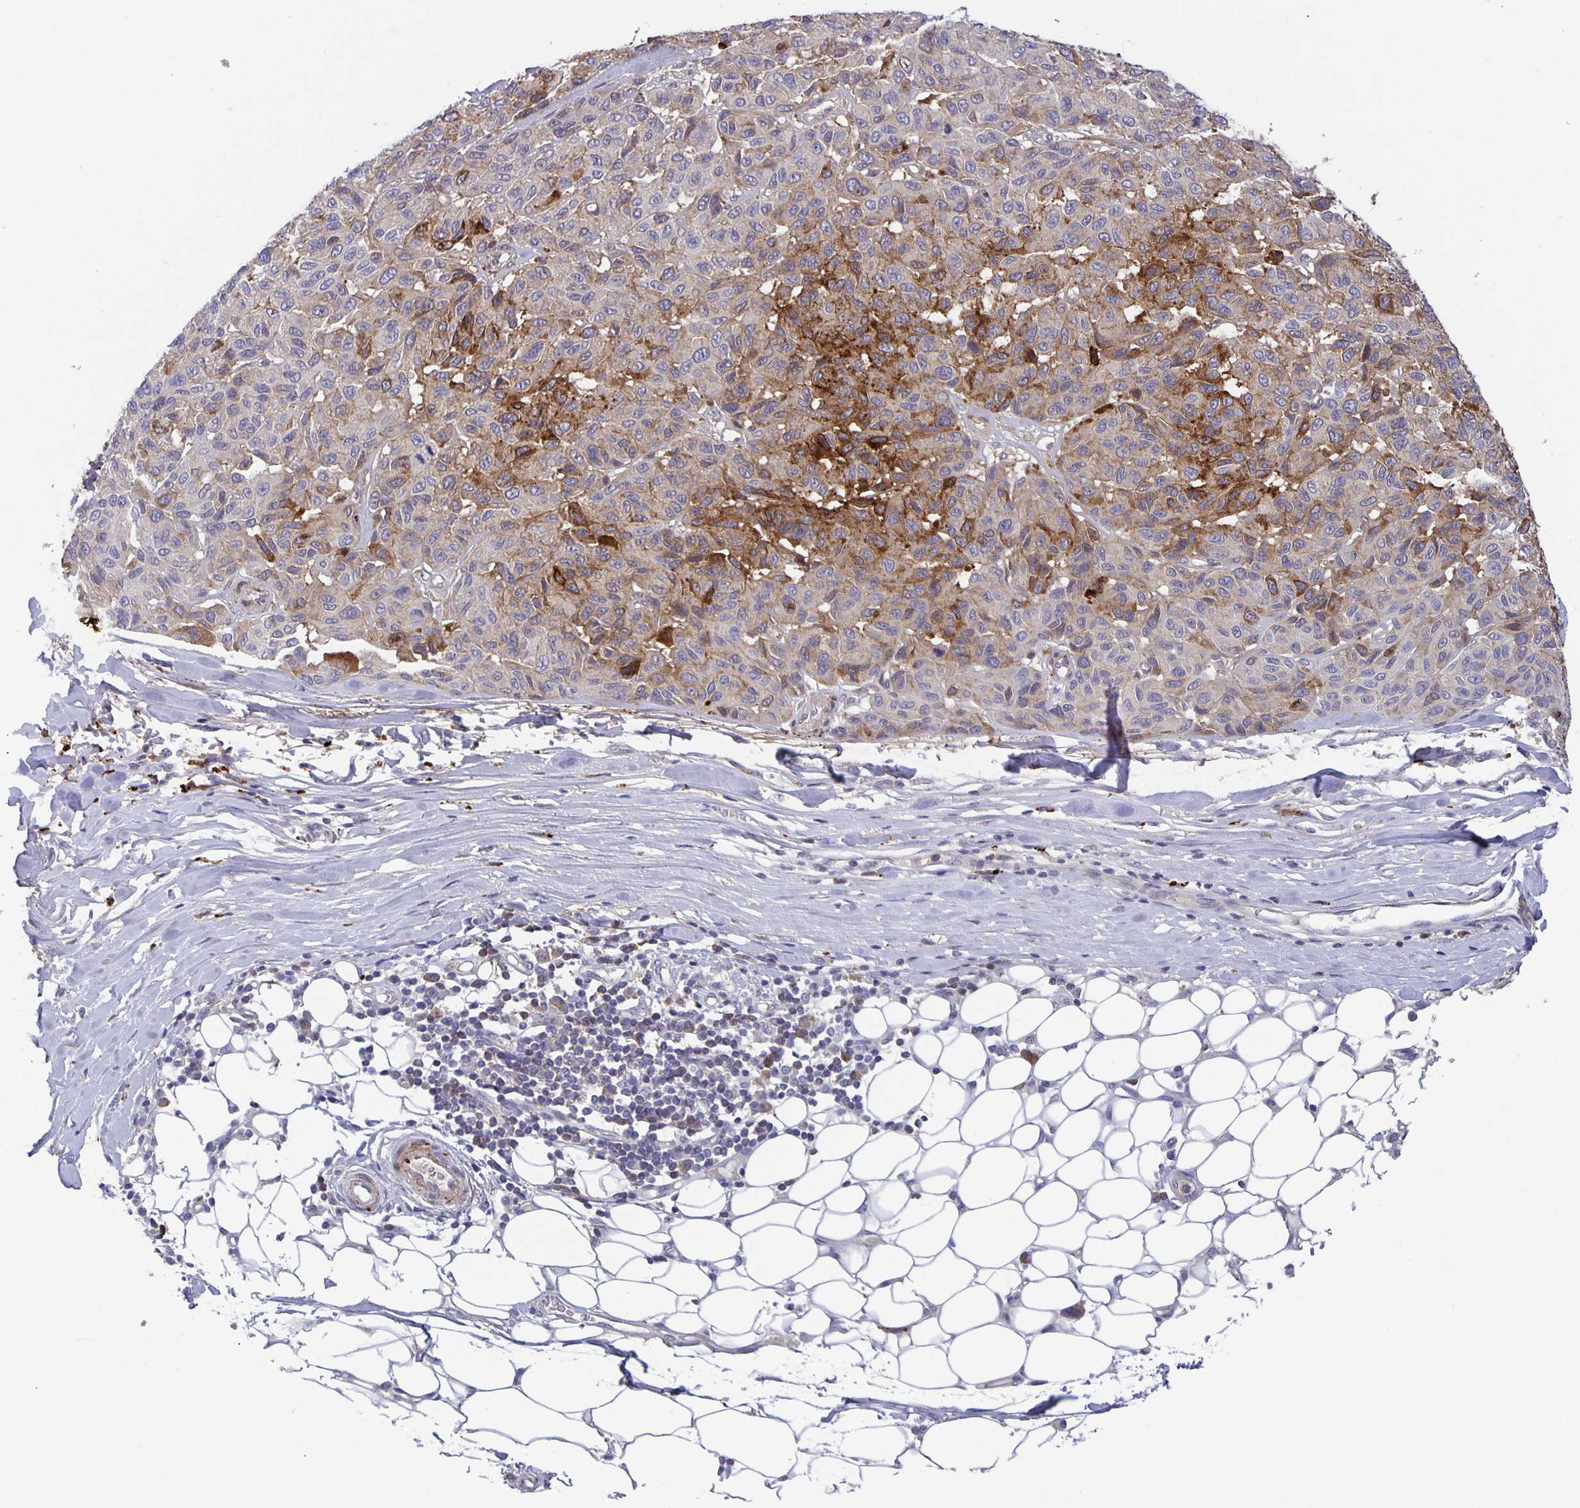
{"staining": {"intensity": "moderate", "quantity": "25%-75%", "location": "cytoplasmic/membranous"}, "tissue": "melanoma", "cell_type": "Tumor cells", "image_type": "cancer", "snomed": [{"axis": "morphology", "description": "Malignant melanoma, NOS"}, {"axis": "topography", "description": "Skin"}], "caption": "A micrograph of melanoma stained for a protein reveals moderate cytoplasmic/membranous brown staining in tumor cells. The staining was performed using DAB (3,3'-diaminobenzidine) to visualize the protein expression in brown, while the nuclei were stained in blue with hematoxylin (Magnification: 20x).", "gene": "GDF15", "patient": {"sex": "female", "age": 66}}